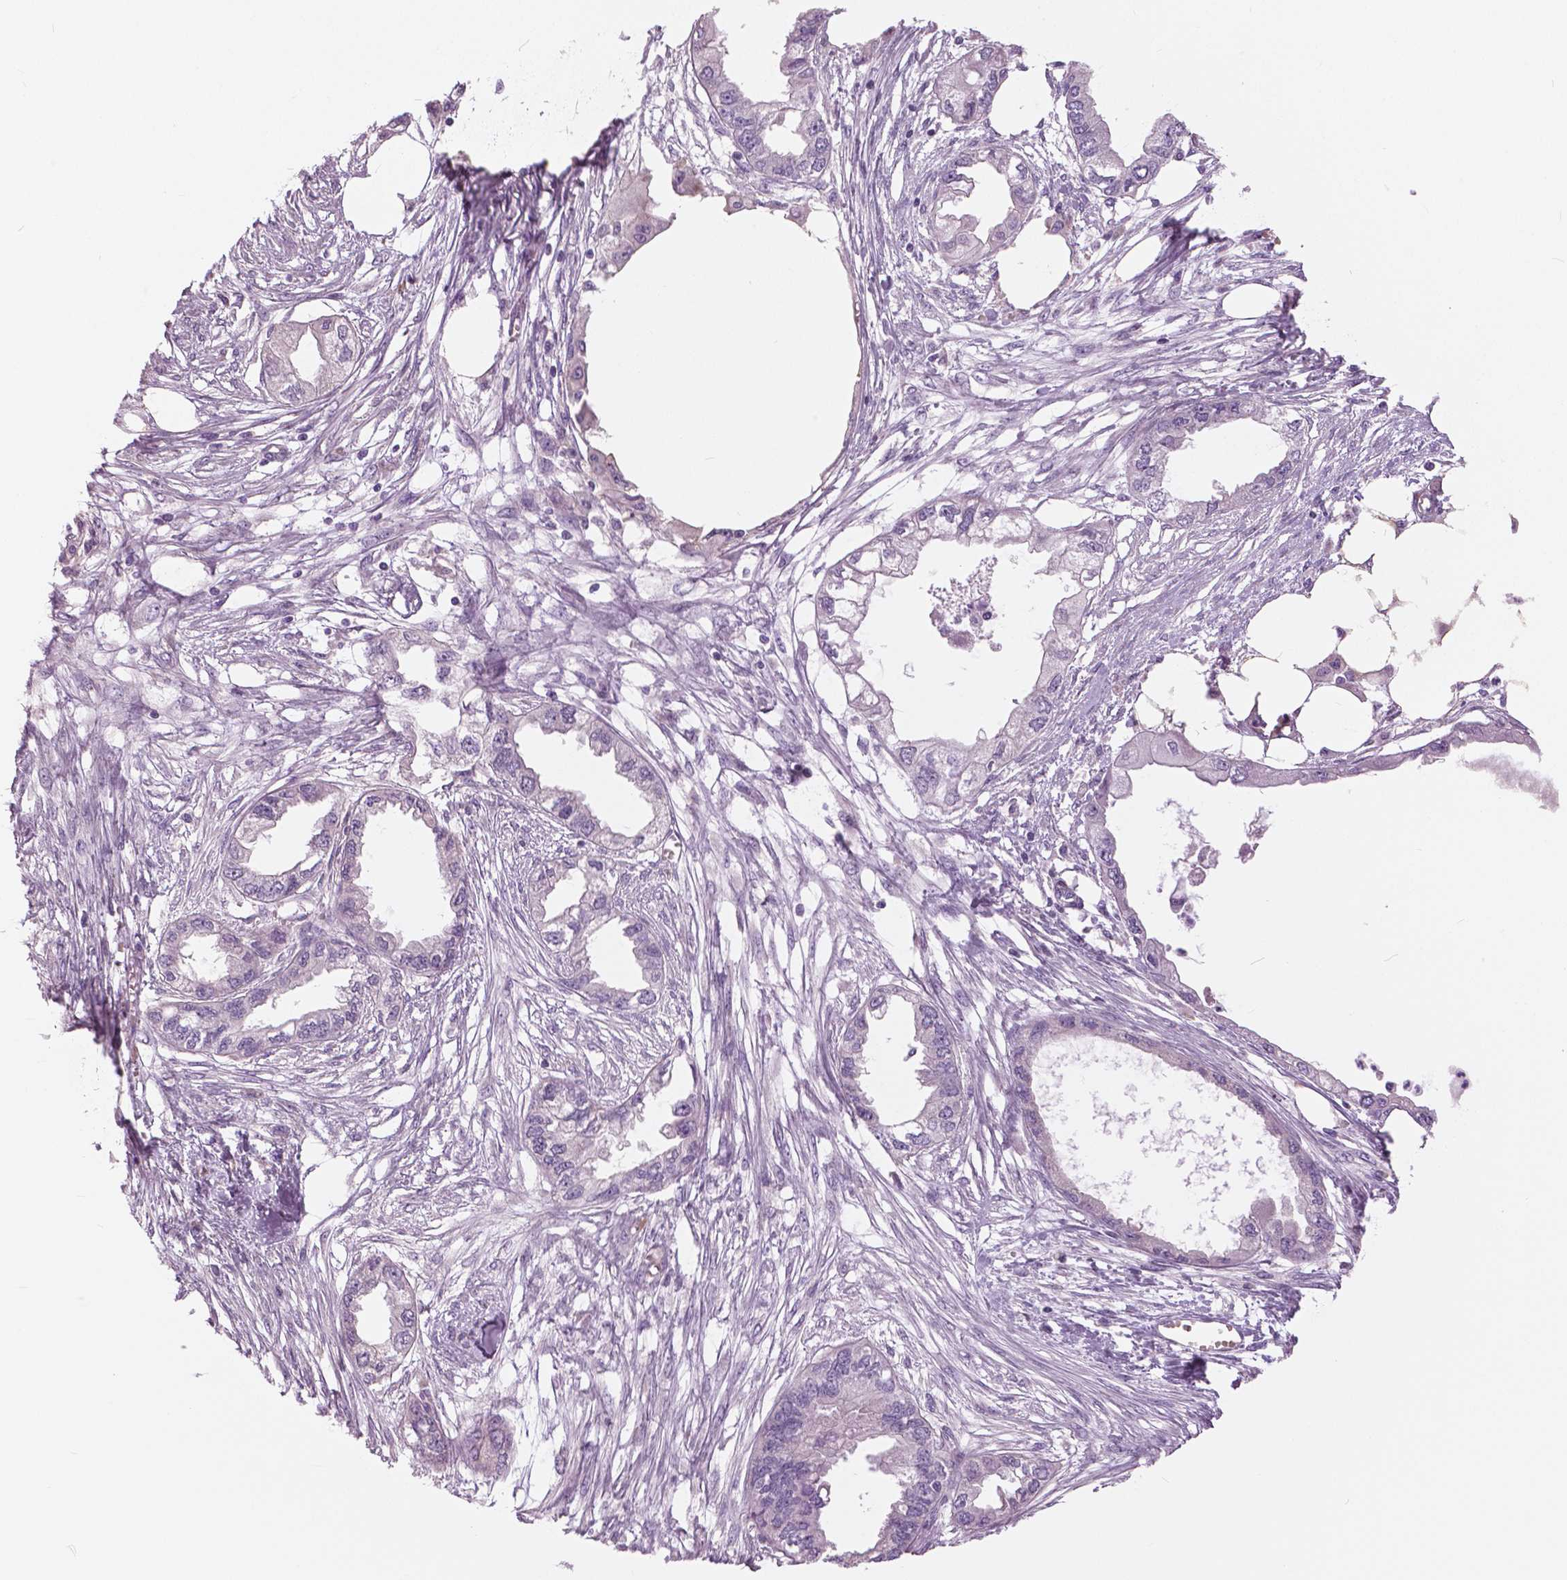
{"staining": {"intensity": "negative", "quantity": "none", "location": "none"}, "tissue": "endometrial cancer", "cell_type": "Tumor cells", "image_type": "cancer", "snomed": [{"axis": "morphology", "description": "Adenocarcinoma, NOS"}, {"axis": "morphology", "description": "Adenocarcinoma, metastatic, NOS"}, {"axis": "topography", "description": "Adipose tissue"}, {"axis": "topography", "description": "Endometrium"}], "caption": "Endometrial cancer (adenocarcinoma) stained for a protein using immunohistochemistry (IHC) shows no expression tumor cells.", "gene": "SERPINI1", "patient": {"sex": "female", "age": 67}}